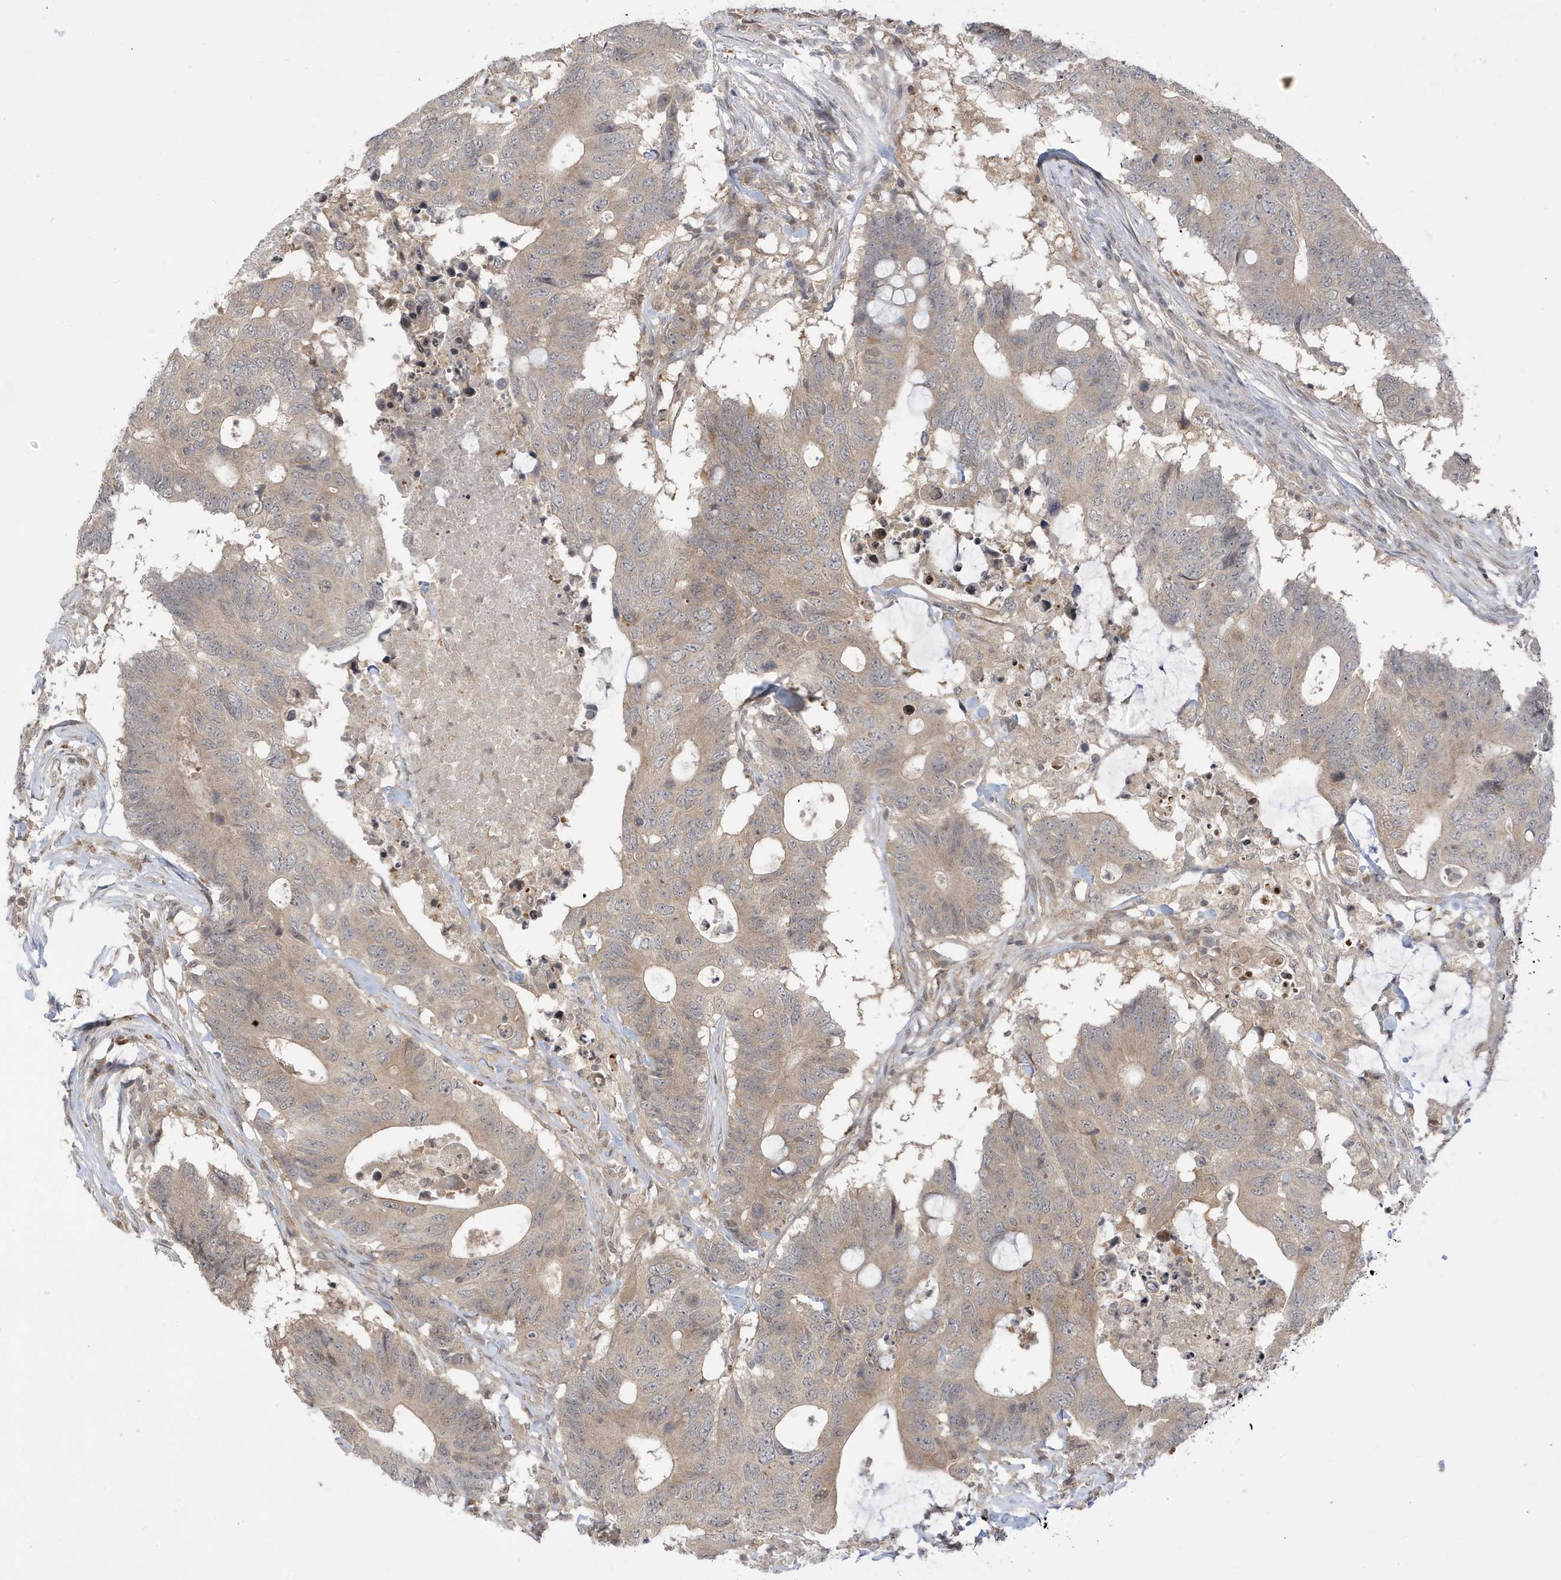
{"staining": {"intensity": "weak", "quantity": ">75%", "location": "cytoplasmic/membranous"}, "tissue": "colorectal cancer", "cell_type": "Tumor cells", "image_type": "cancer", "snomed": [{"axis": "morphology", "description": "Adenocarcinoma, NOS"}, {"axis": "topography", "description": "Colon"}], "caption": "A histopathology image of human colorectal cancer stained for a protein demonstrates weak cytoplasmic/membranous brown staining in tumor cells.", "gene": "TAB3", "patient": {"sex": "male", "age": 71}}